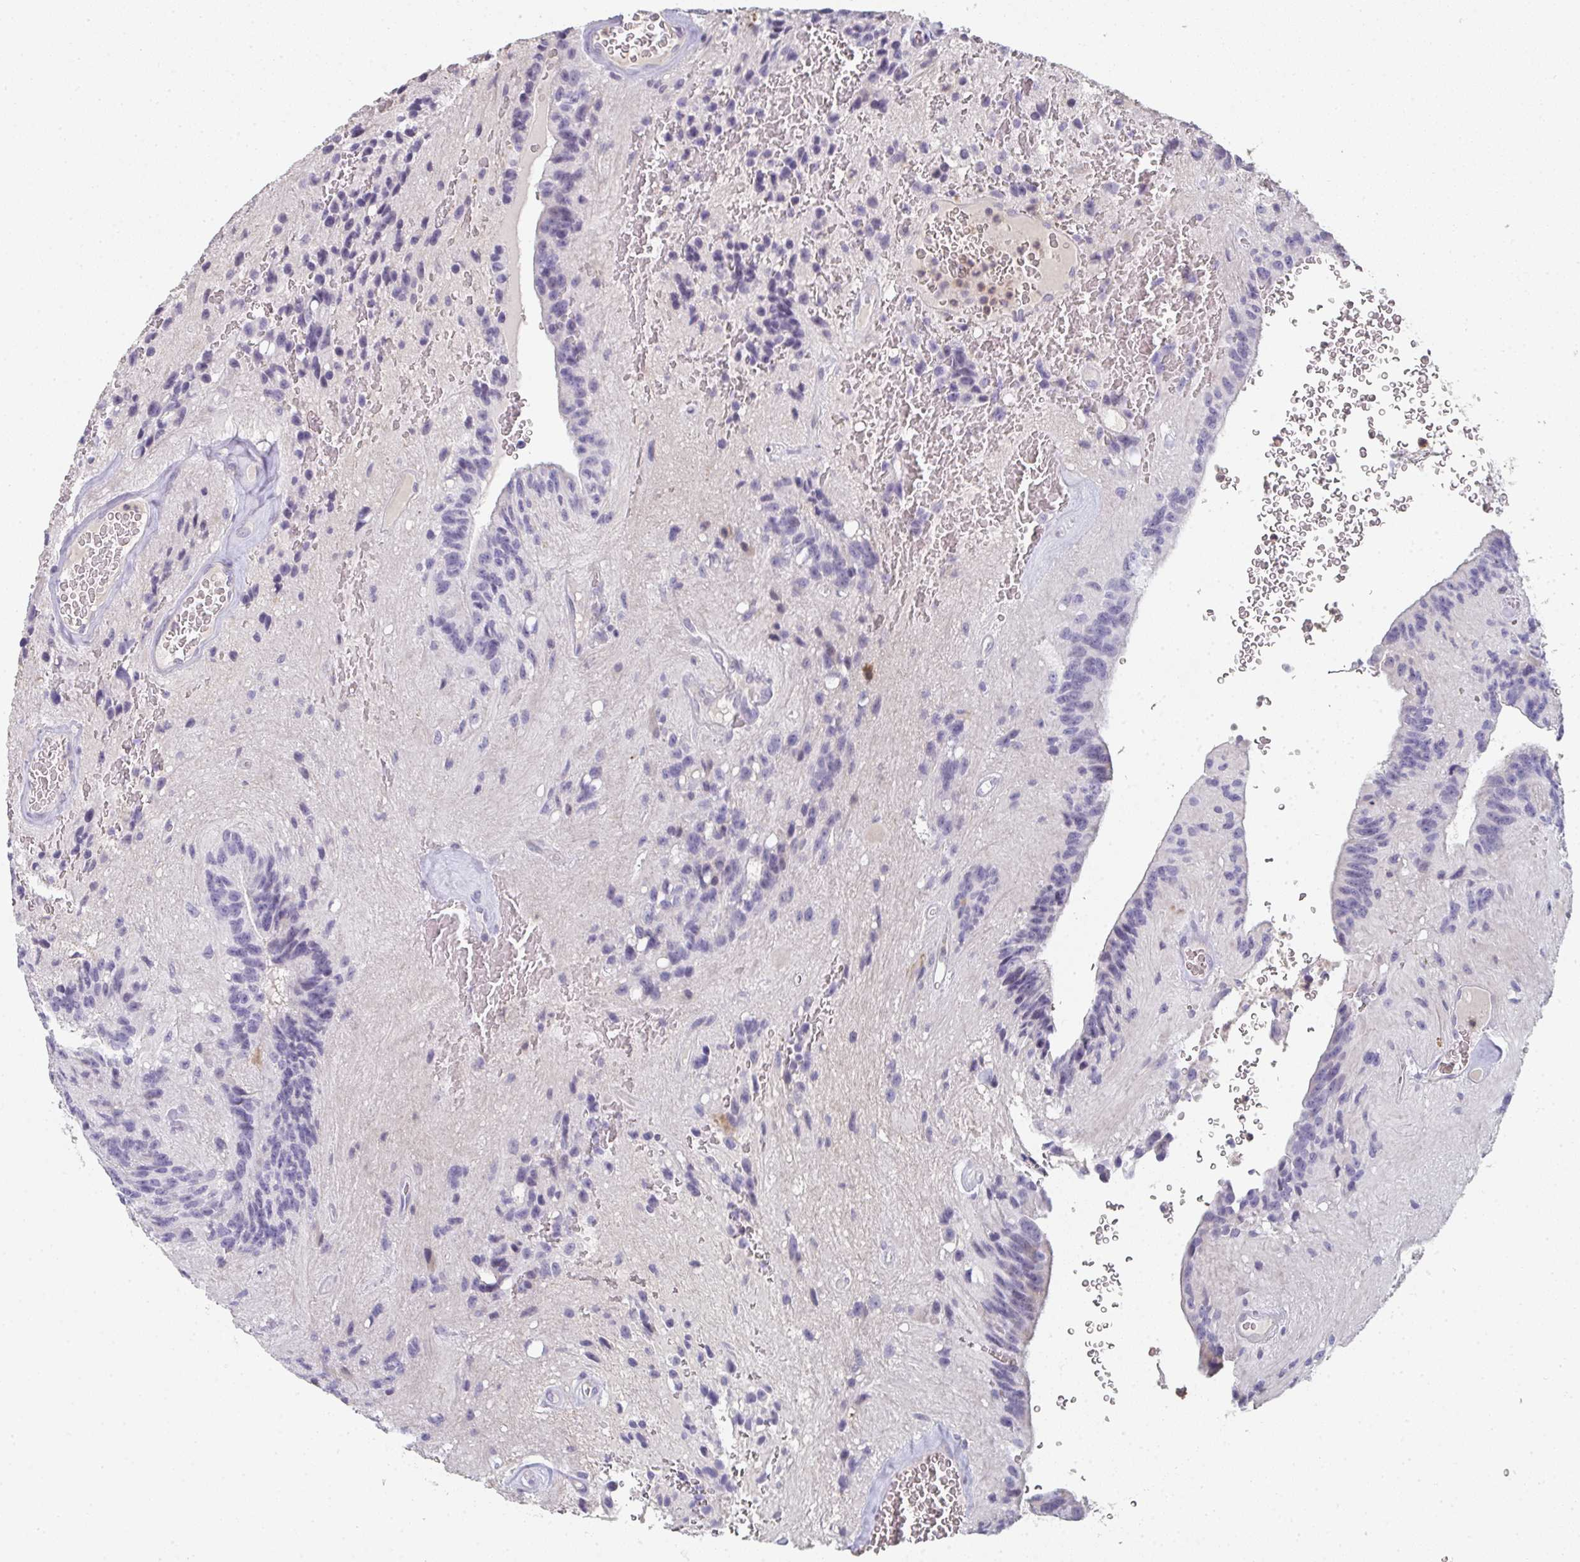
{"staining": {"intensity": "negative", "quantity": "none", "location": "none"}, "tissue": "glioma", "cell_type": "Tumor cells", "image_type": "cancer", "snomed": [{"axis": "morphology", "description": "Glioma, malignant, Low grade"}, {"axis": "topography", "description": "Brain"}], "caption": "Tumor cells are negative for brown protein staining in malignant glioma (low-grade).", "gene": "A1CF", "patient": {"sex": "male", "age": 31}}